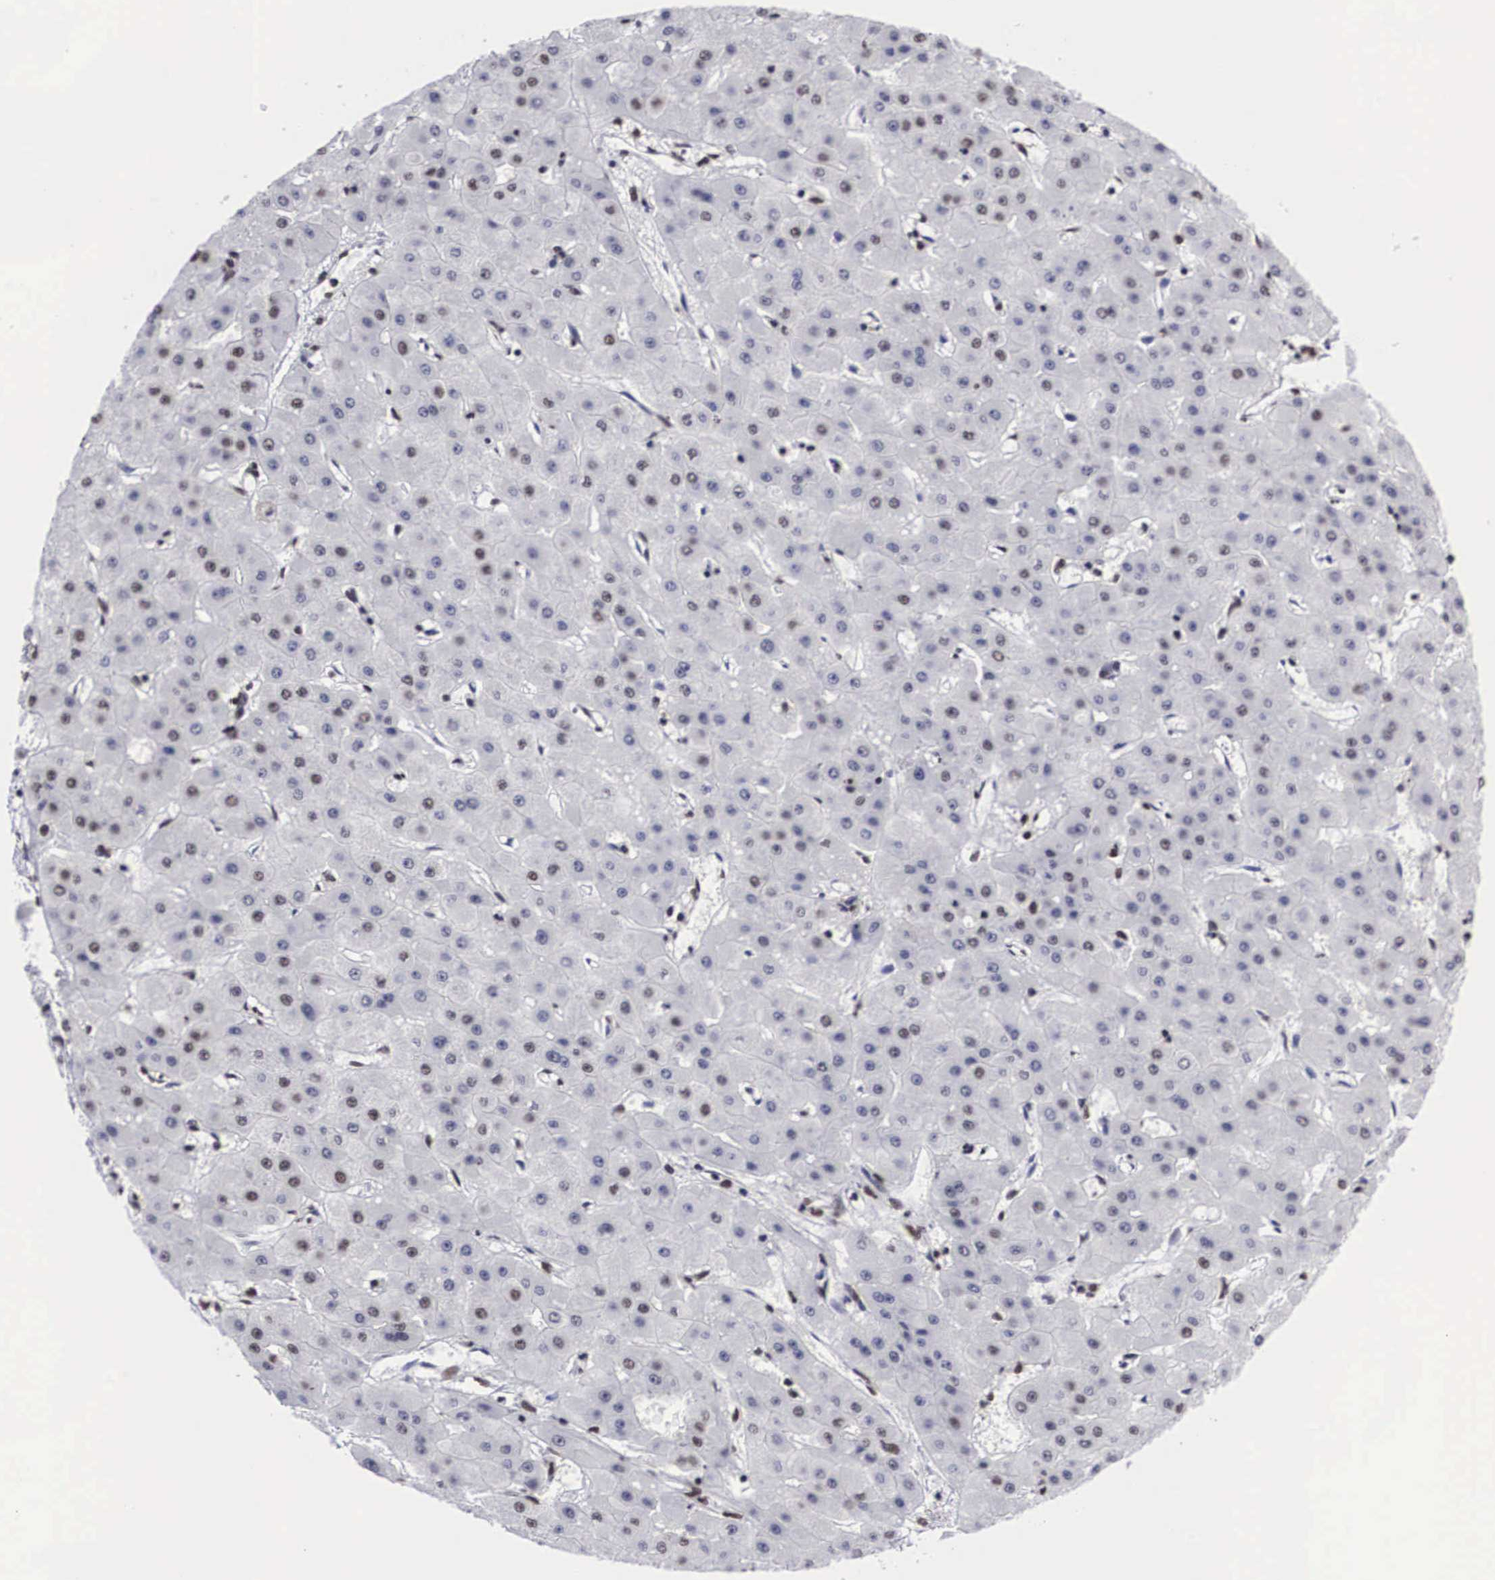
{"staining": {"intensity": "weak", "quantity": "<25%", "location": "nuclear"}, "tissue": "liver cancer", "cell_type": "Tumor cells", "image_type": "cancer", "snomed": [{"axis": "morphology", "description": "Carcinoma, Hepatocellular, NOS"}, {"axis": "topography", "description": "Liver"}], "caption": "Tumor cells are negative for brown protein staining in liver hepatocellular carcinoma.", "gene": "ACIN1", "patient": {"sex": "female", "age": 52}}